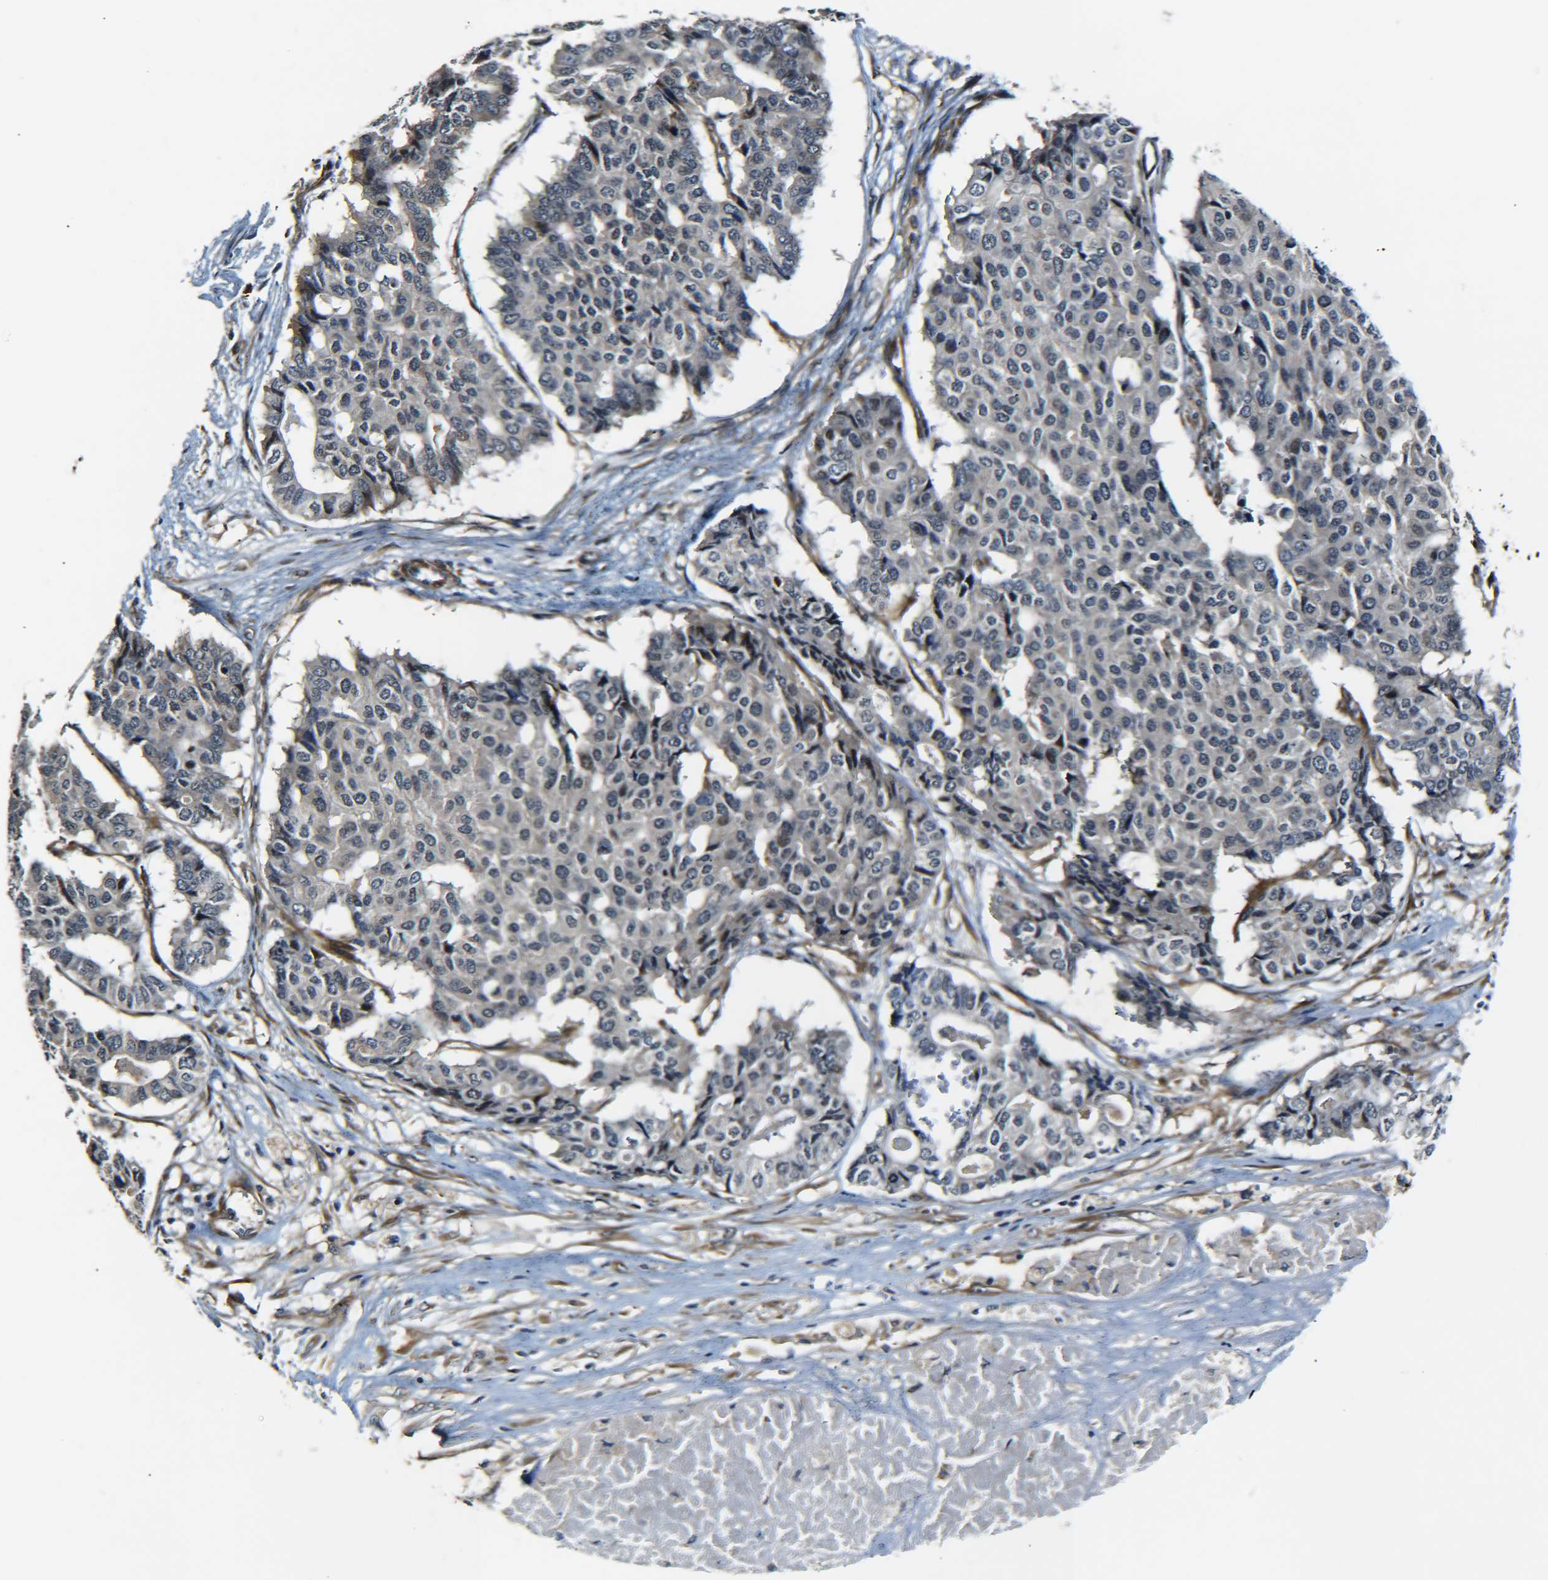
{"staining": {"intensity": "negative", "quantity": "none", "location": "none"}, "tissue": "pancreatic cancer", "cell_type": "Tumor cells", "image_type": "cancer", "snomed": [{"axis": "morphology", "description": "Adenocarcinoma, NOS"}, {"axis": "topography", "description": "Pancreas"}], "caption": "Protein analysis of adenocarcinoma (pancreatic) shows no significant positivity in tumor cells.", "gene": "MEIS1", "patient": {"sex": "male", "age": 50}}